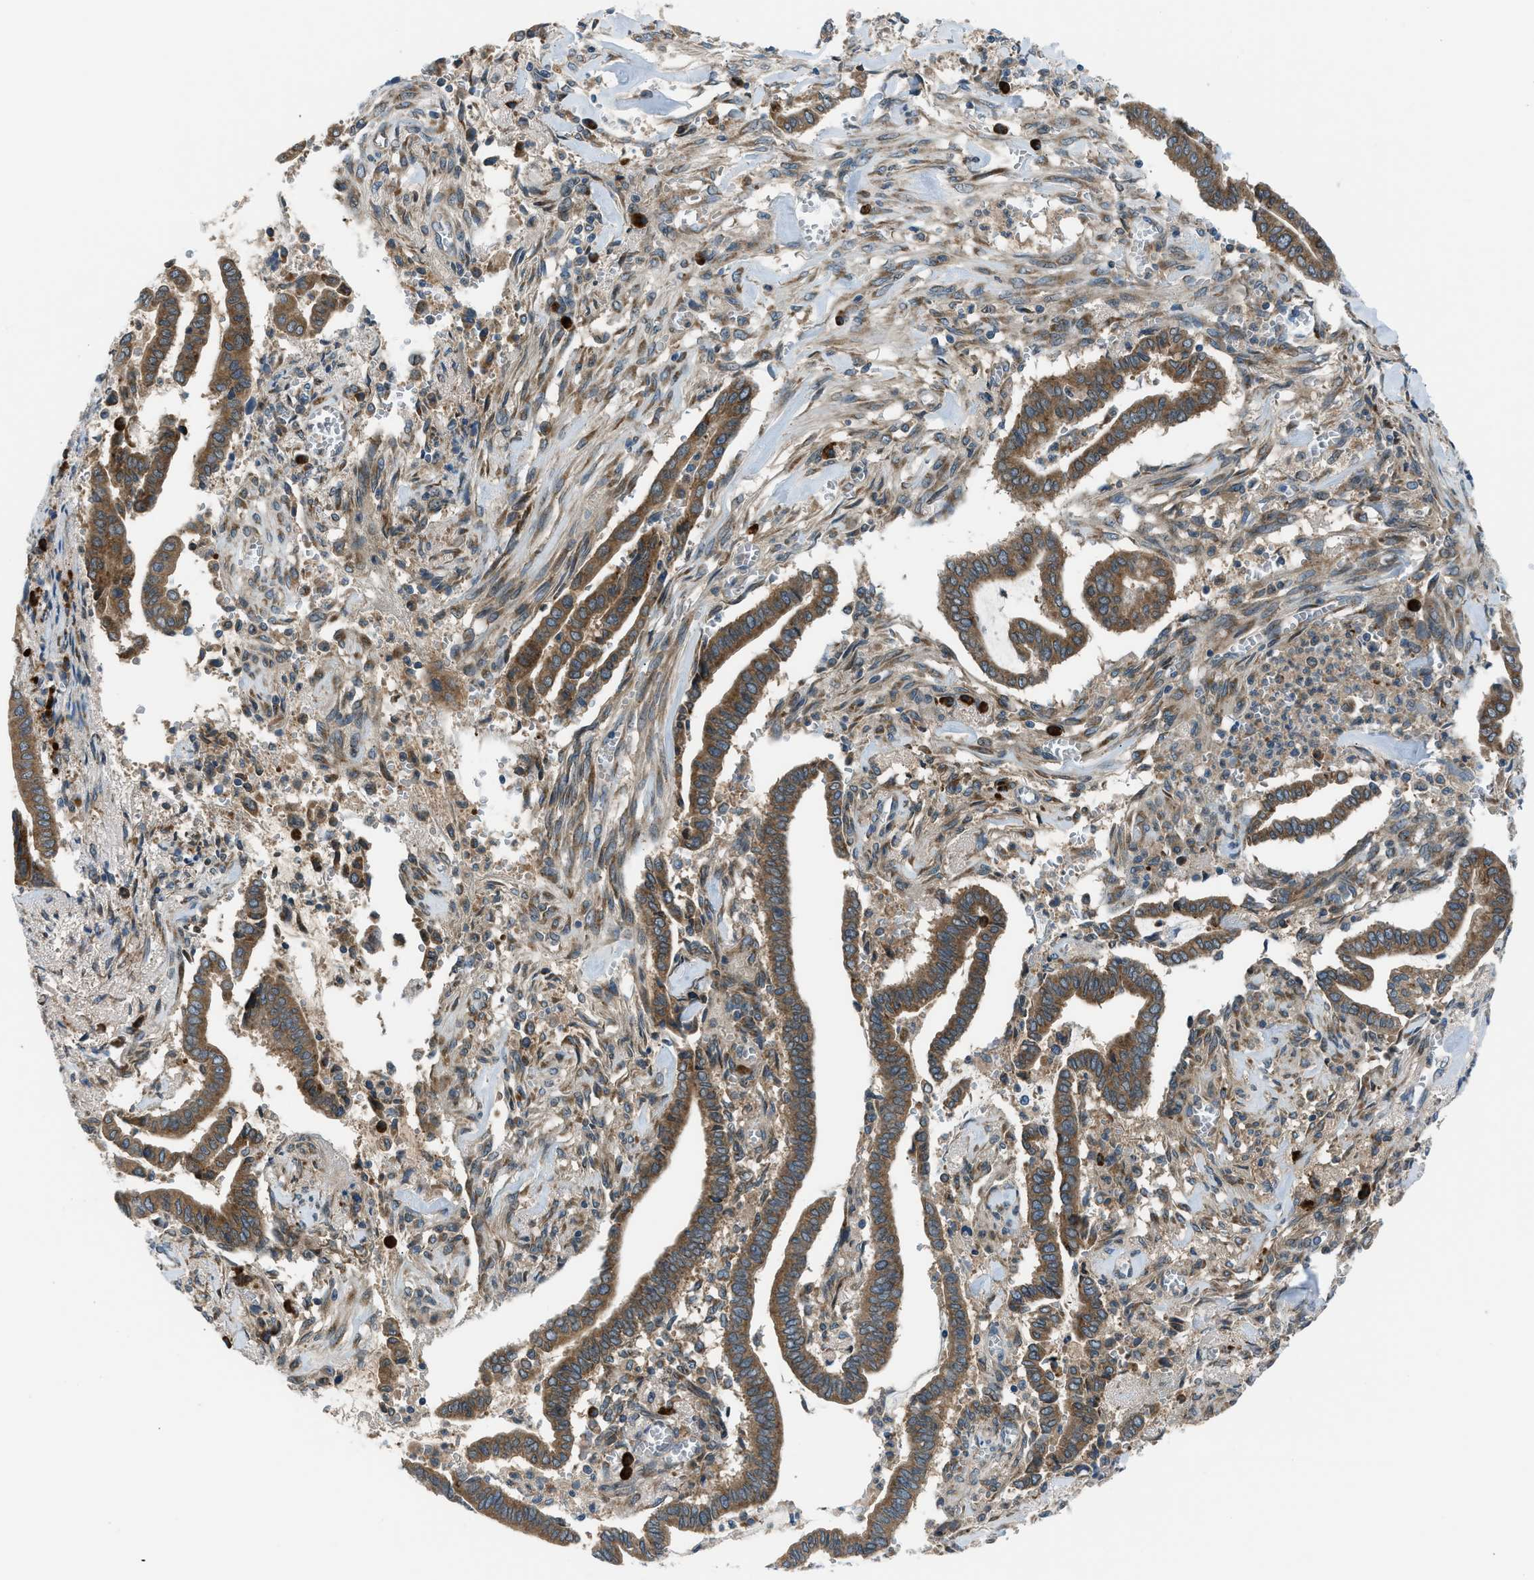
{"staining": {"intensity": "moderate", "quantity": ">75%", "location": "cytoplasmic/membranous"}, "tissue": "cervical cancer", "cell_type": "Tumor cells", "image_type": "cancer", "snomed": [{"axis": "morphology", "description": "Adenocarcinoma, NOS"}, {"axis": "topography", "description": "Cervix"}], "caption": "Human adenocarcinoma (cervical) stained for a protein (brown) reveals moderate cytoplasmic/membranous positive expression in approximately >75% of tumor cells.", "gene": "EDARADD", "patient": {"sex": "female", "age": 44}}